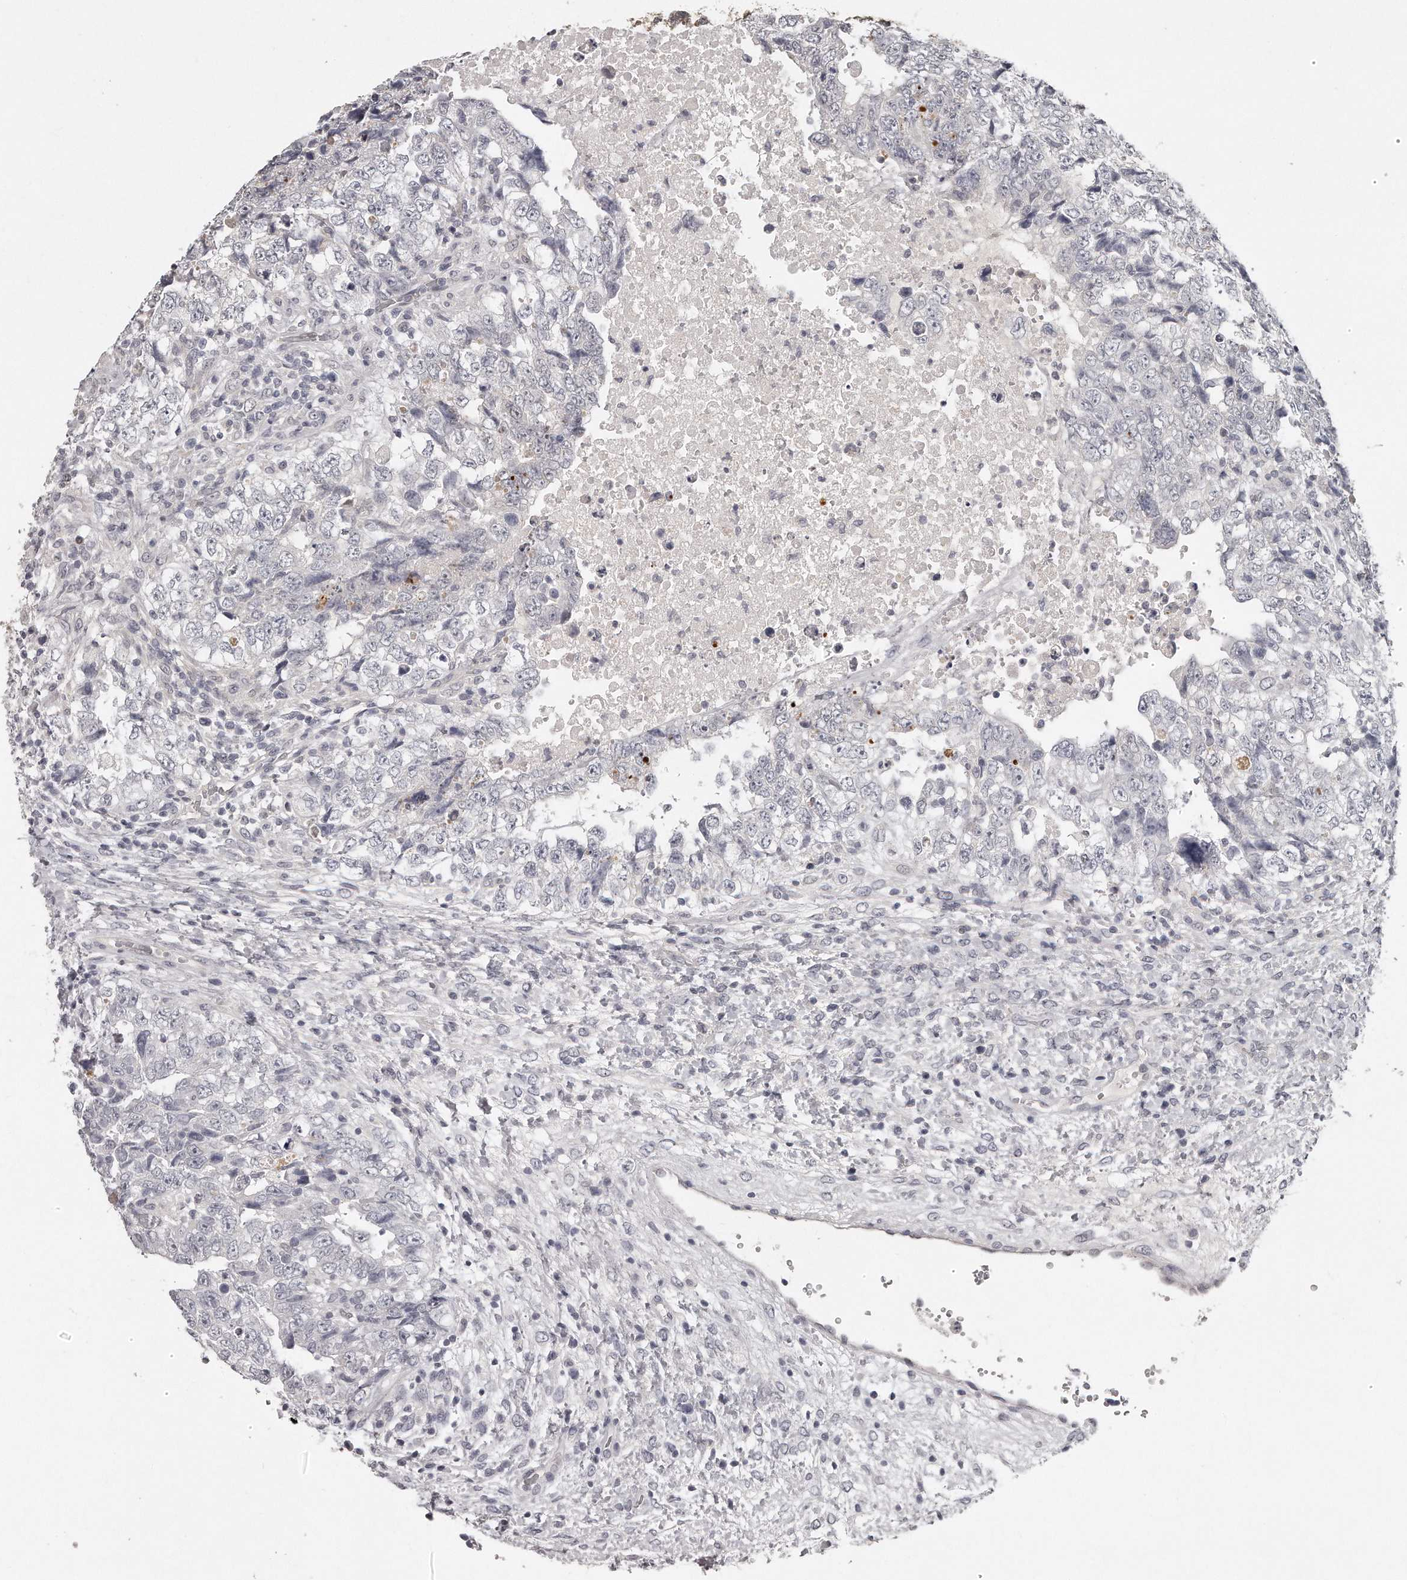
{"staining": {"intensity": "negative", "quantity": "none", "location": "none"}, "tissue": "testis cancer", "cell_type": "Tumor cells", "image_type": "cancer", "snomed": [{"axis": "morphology", "description": "Carcinoma, Embryonal, NOS"}, {"axis": "topography", "description": "Testis"}], "caption": "This micrograph is of testis embryonal carcinoma stained with immunohistochemistry to label a protein in brown with the nuclei are counter-stained blue. There is no positivity in tumor cells.", "gene": "GGCT", "patient": {"sex": "male", "age": 37}}